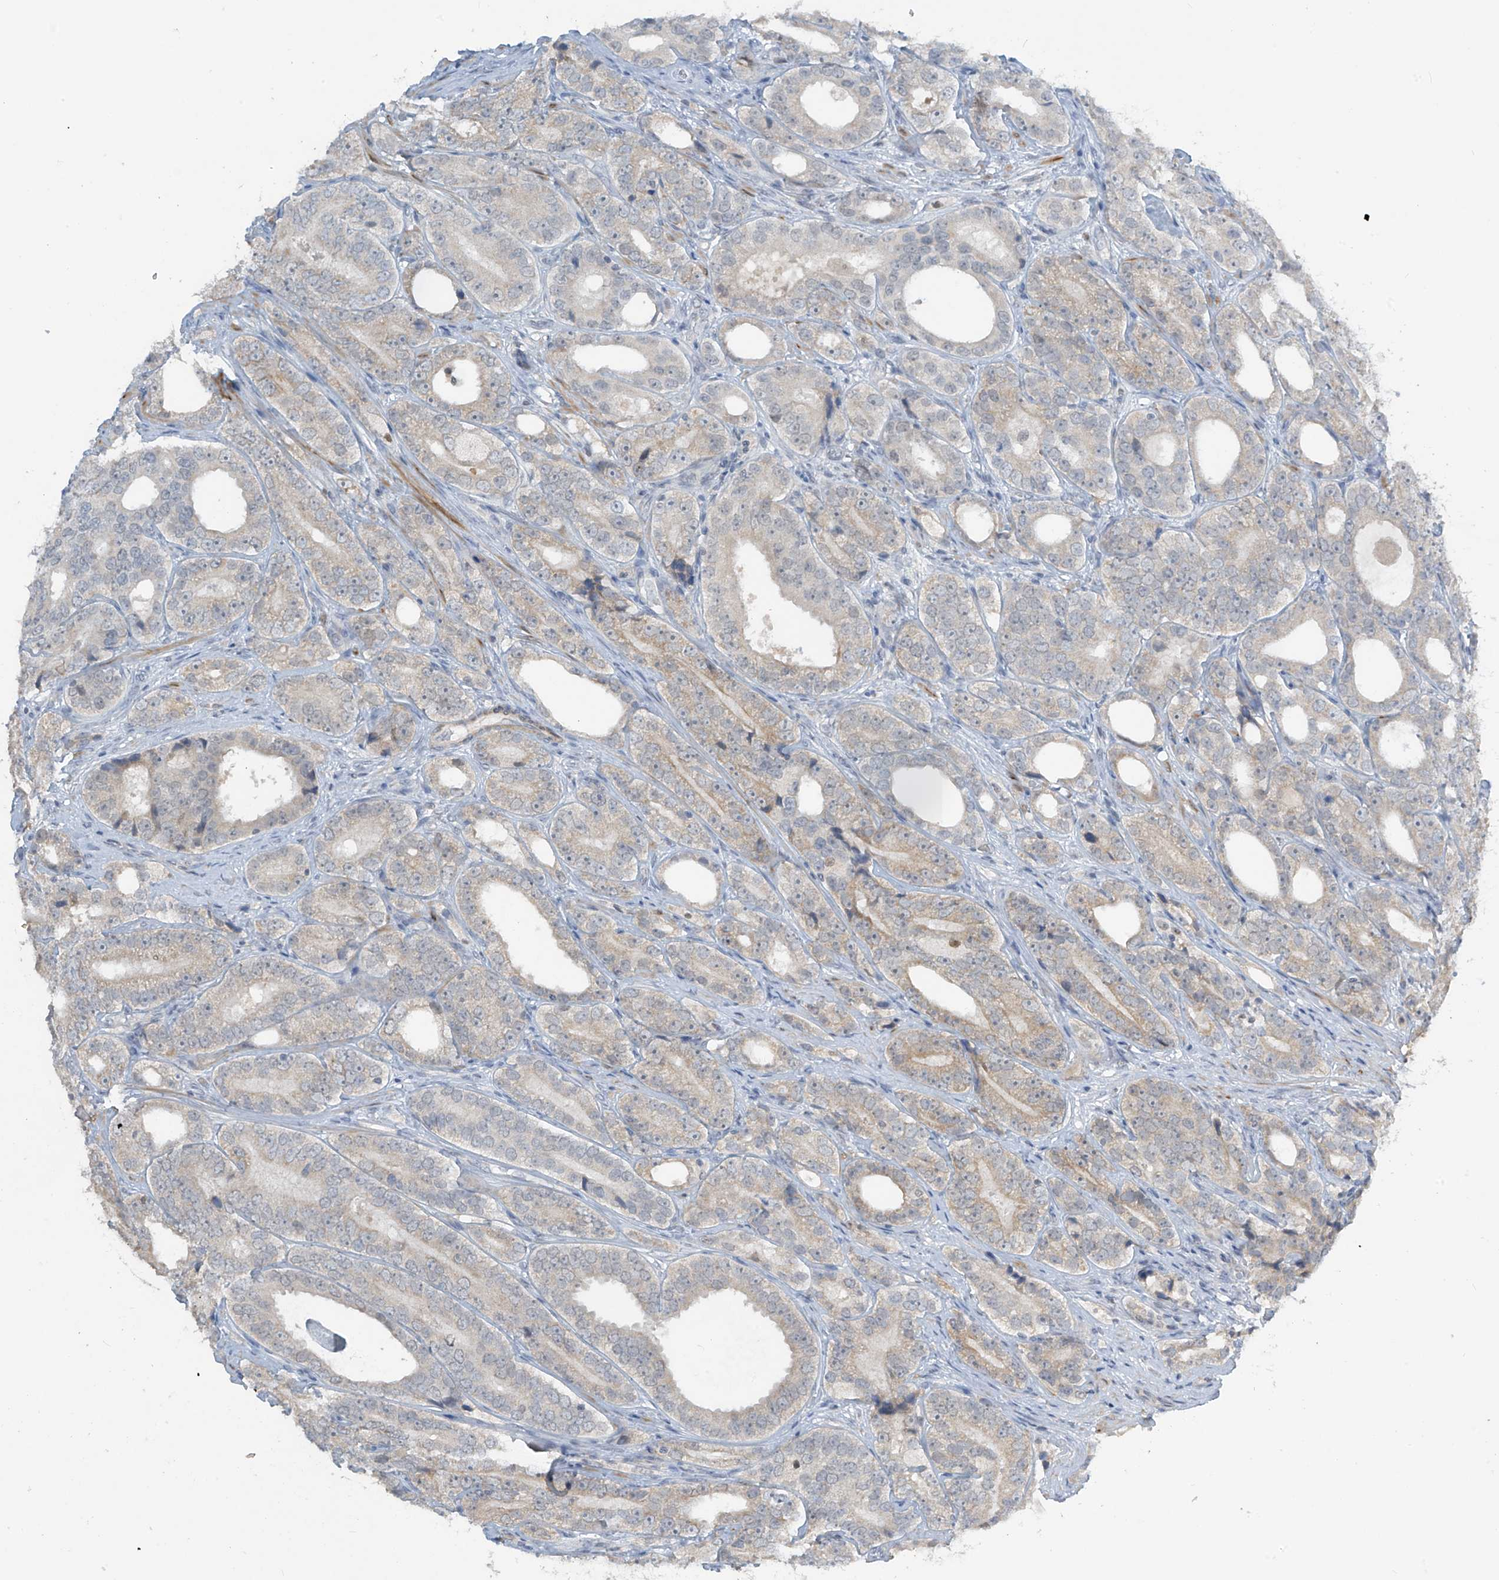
{"staining": {"intensity": "weak", "quantity": "25%-75%", "location": "cytoplasmic/membranous"}, "tissue": "prostate cancer", "cell_type": "Tumor cells", "image_type": "cancer", "snomed": [{"axis": "morphology", "description": "Adenocarcinoma, High grade"}, {"axis": "topography", "description": "Prostate"}], "caption": "Immunohistochemistry (IHC) photomicrograph of neoplastic tissue: prostate cancer stained using immunohistochemistry (IHC) displays low levels of weak protein expression localized specifically in the cytoplasmic/membranous of tumor cells, appearing as a cytoplasmic/membranous brown color.", "gene": "METAP1D", "patient": {"sex": "male", "age": 56}}